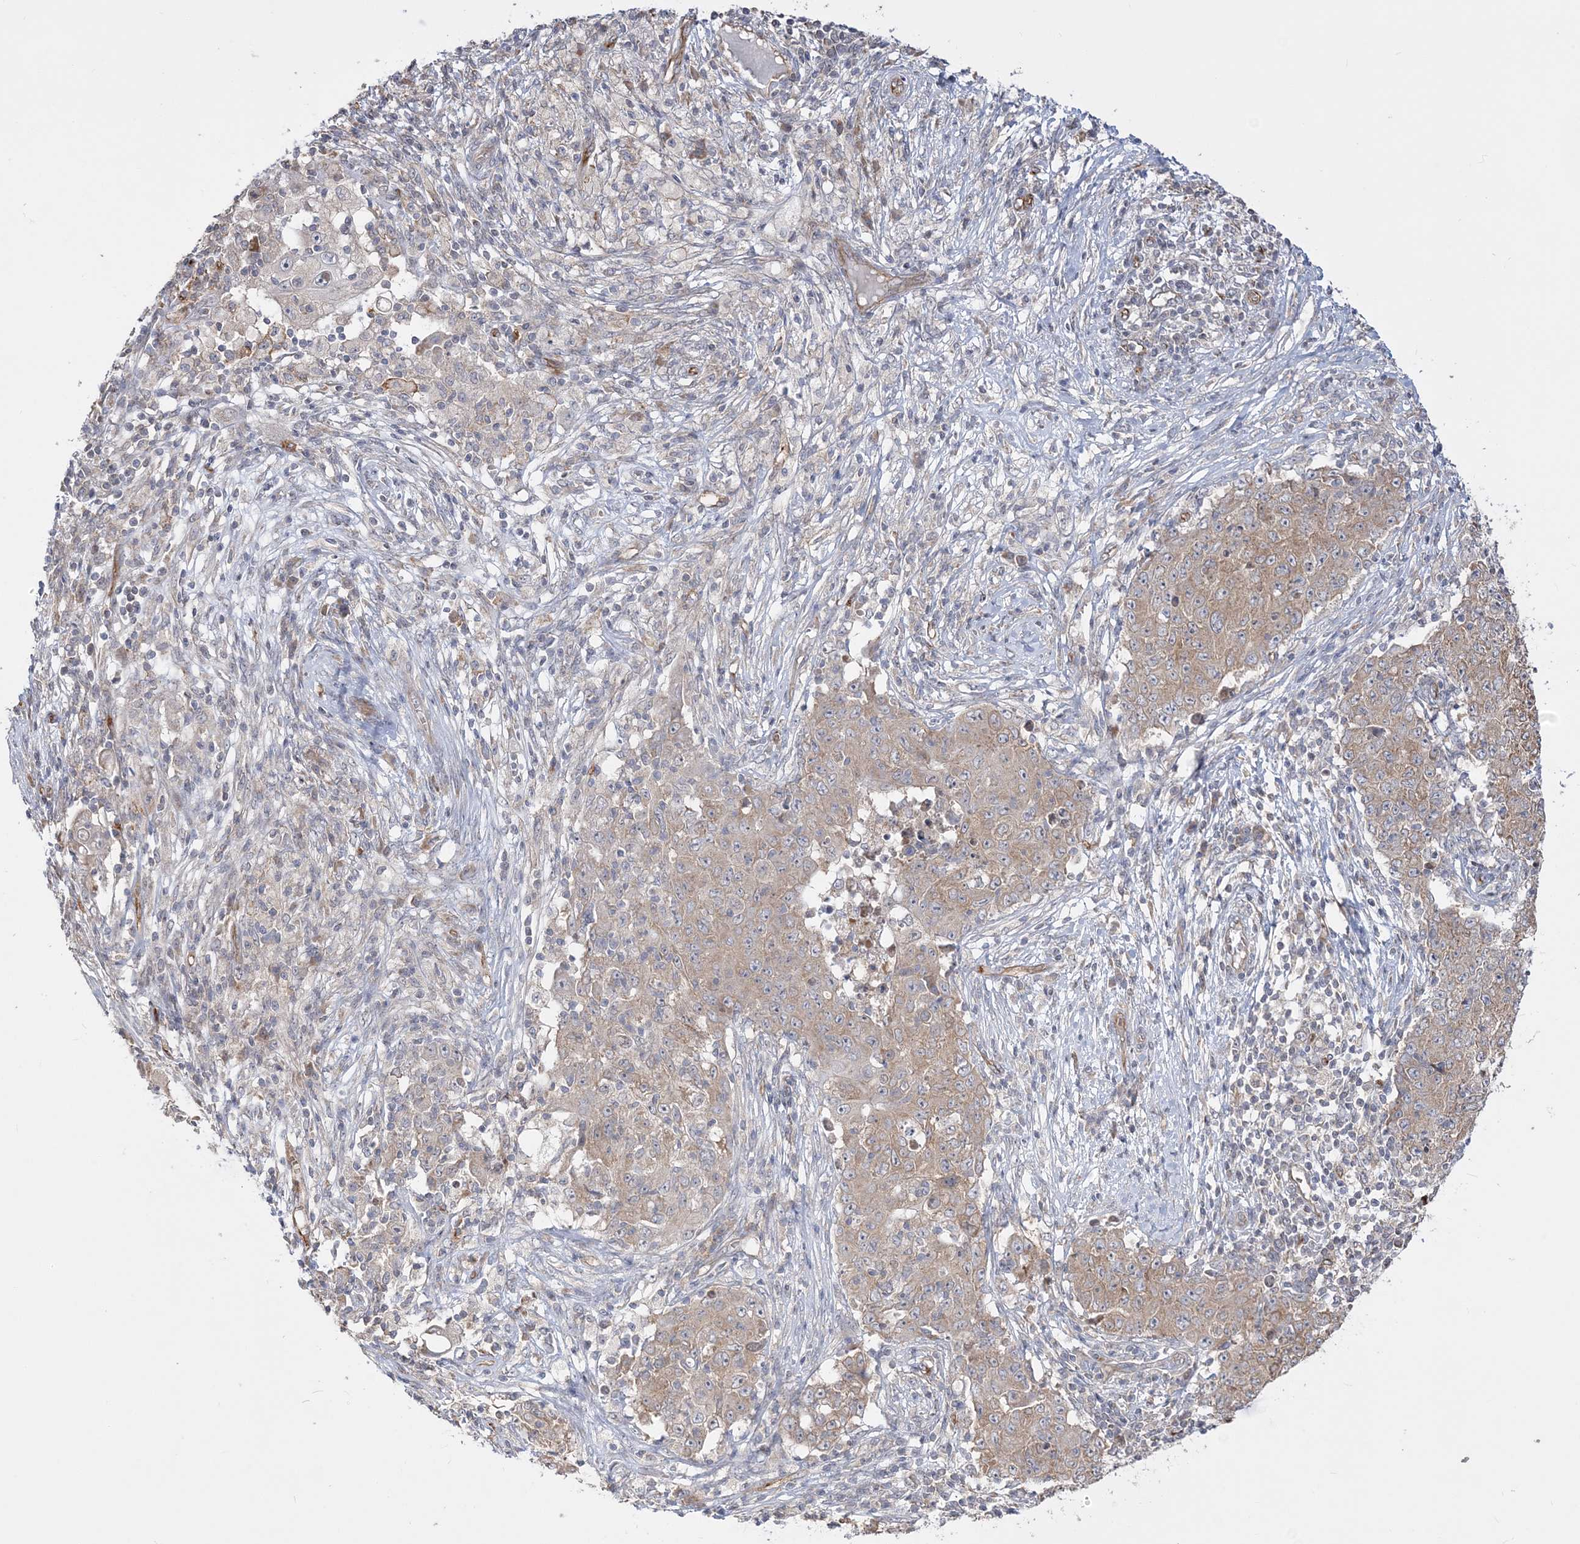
{"staining": {"intensity": "weak", "quantity": ">75%", "location": "cytoplasmic/membranous"}, "tissue": "ovarian cancer", "cell_type": "Tumor cells", "image_type": "cancer", "snomed": [{"axis": "morphology", "description": "Carcinoma, endometroid"}, {"axis": "topography", "description": "Ovary"}], "caption": "Weak cytoplasmic/membranous expression for a protein is present in approximately >75% of tumor cells of ovarian cancer (endometroid carcinoma) using IHC.", "gene": "FARSB", "patient": {"sex": "female", "age": 42}}